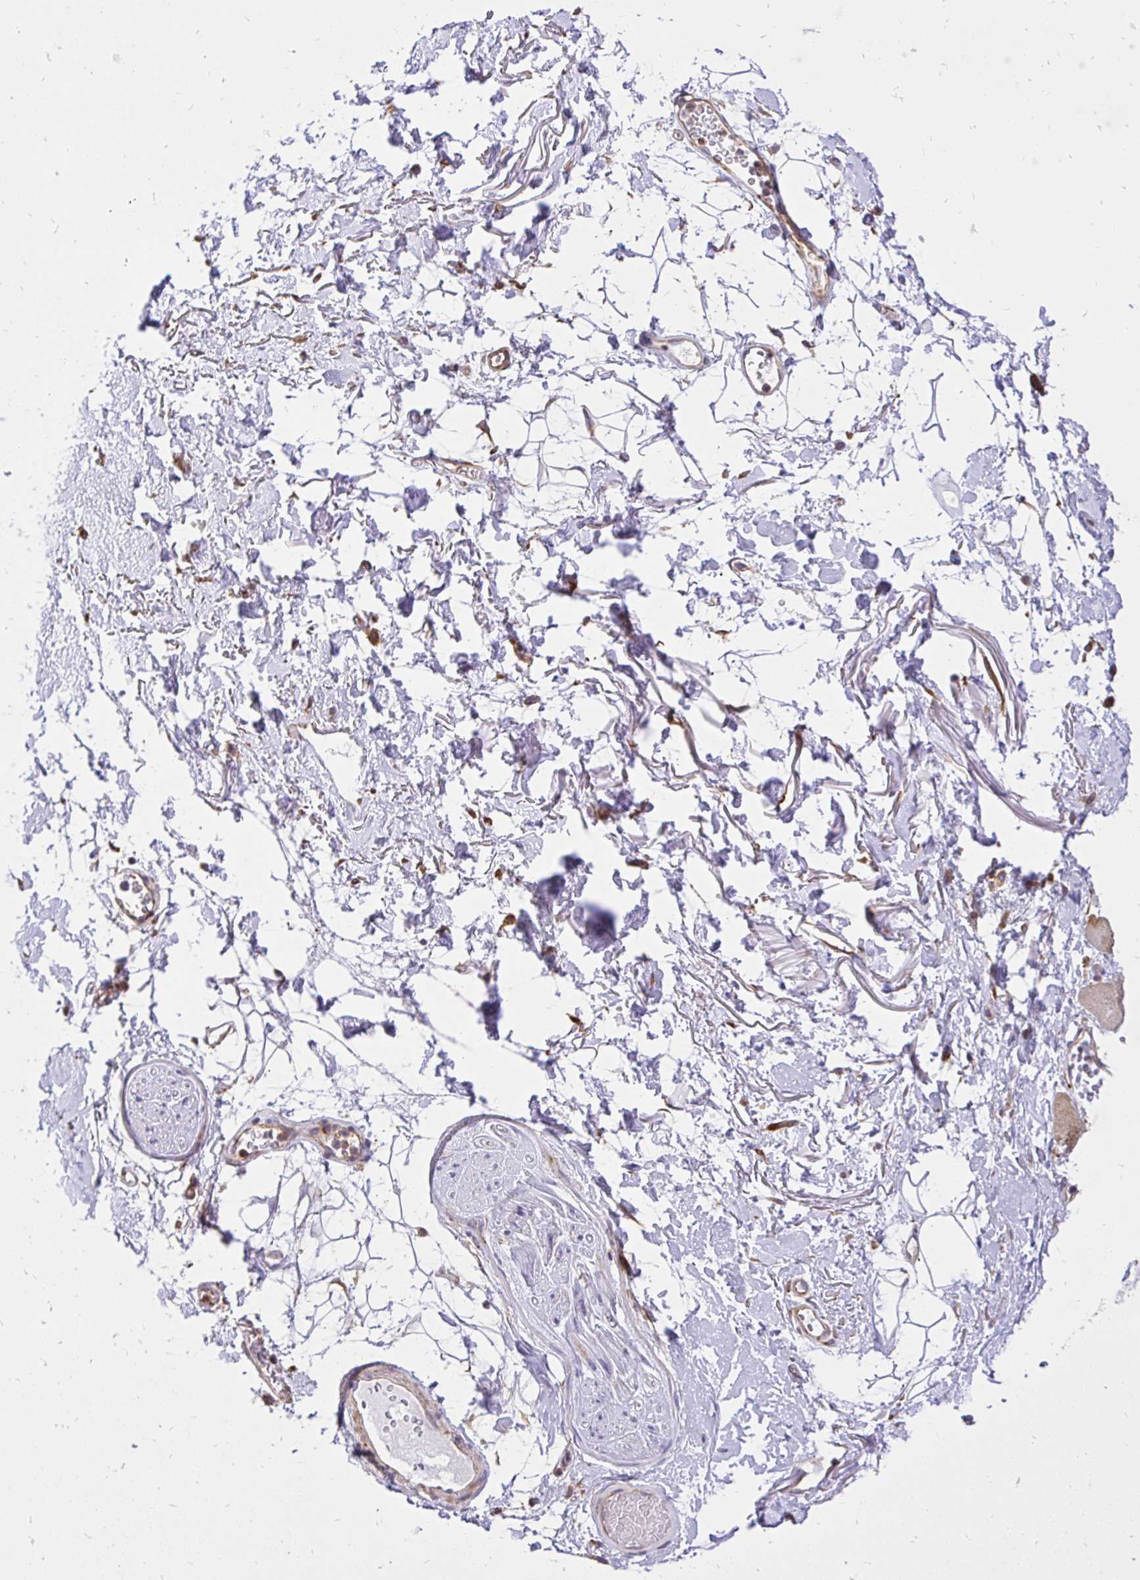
{"staining": {"intensity": "negative", "quantity": "none", "location": "none"}, "tissue": "adipose tissue", "cell_type": "Adipocytes", "image_type": "normal", "snomed": [{"axis": "morphology", "description": "Normal tissue, NOS"}, {"axis": "topography", "description": "Anal"}, {"axis": "topography", "description": "Peripheral nerve tissue"}], "caption": "An immunohistochemistry image of benign adipose tissue is shown. There is no staining in adipocytes of adipose tissue.", "gene": "ABCB10", "patient": {"sex": "male", "age": 78}}